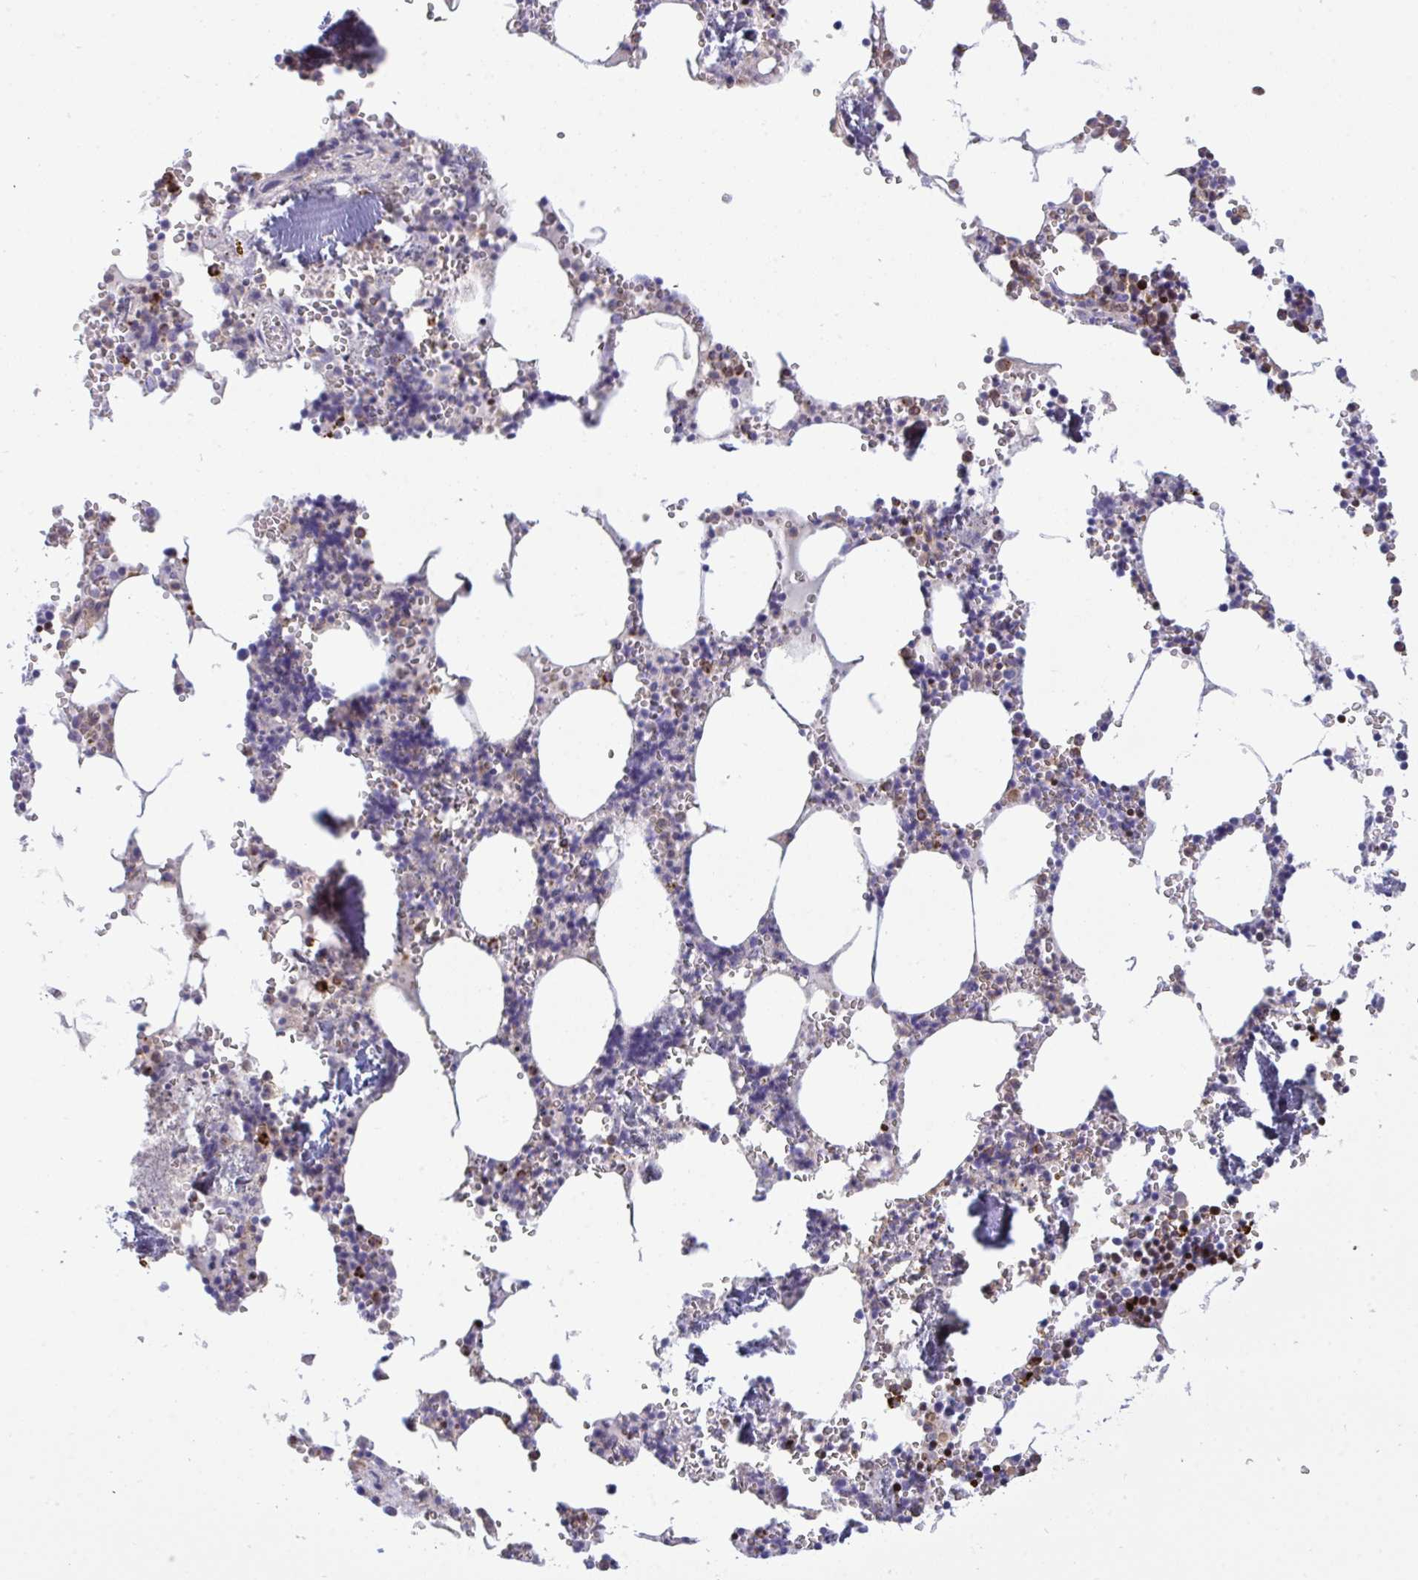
{"staining": {"intensity": "strong", "quantity": "<25%", "location": "cytoplasmic/membranous"}, "tissue": "bone marrow", "cell_type": "Hematopoietic cells", "image_type": "normal", "snomed": [{"axis": "morphology", "description": "Normal tissue, NOS"}, {"axis": "topography", "description": "Bone marrow"}], "caption": "A brown stain highlights strong cytoplasmic/membranous positivity of a protein in hematopoietic cells of normal human bone marrow. The protein is stained brown, and the nuclei are stained in blue (DAB (3,3'-diaminobenzidine) IHC with brightfield microscopy, high magnification).", "gene": "ARHGAP42", "patient": {"sex": "male", "age": 54}}